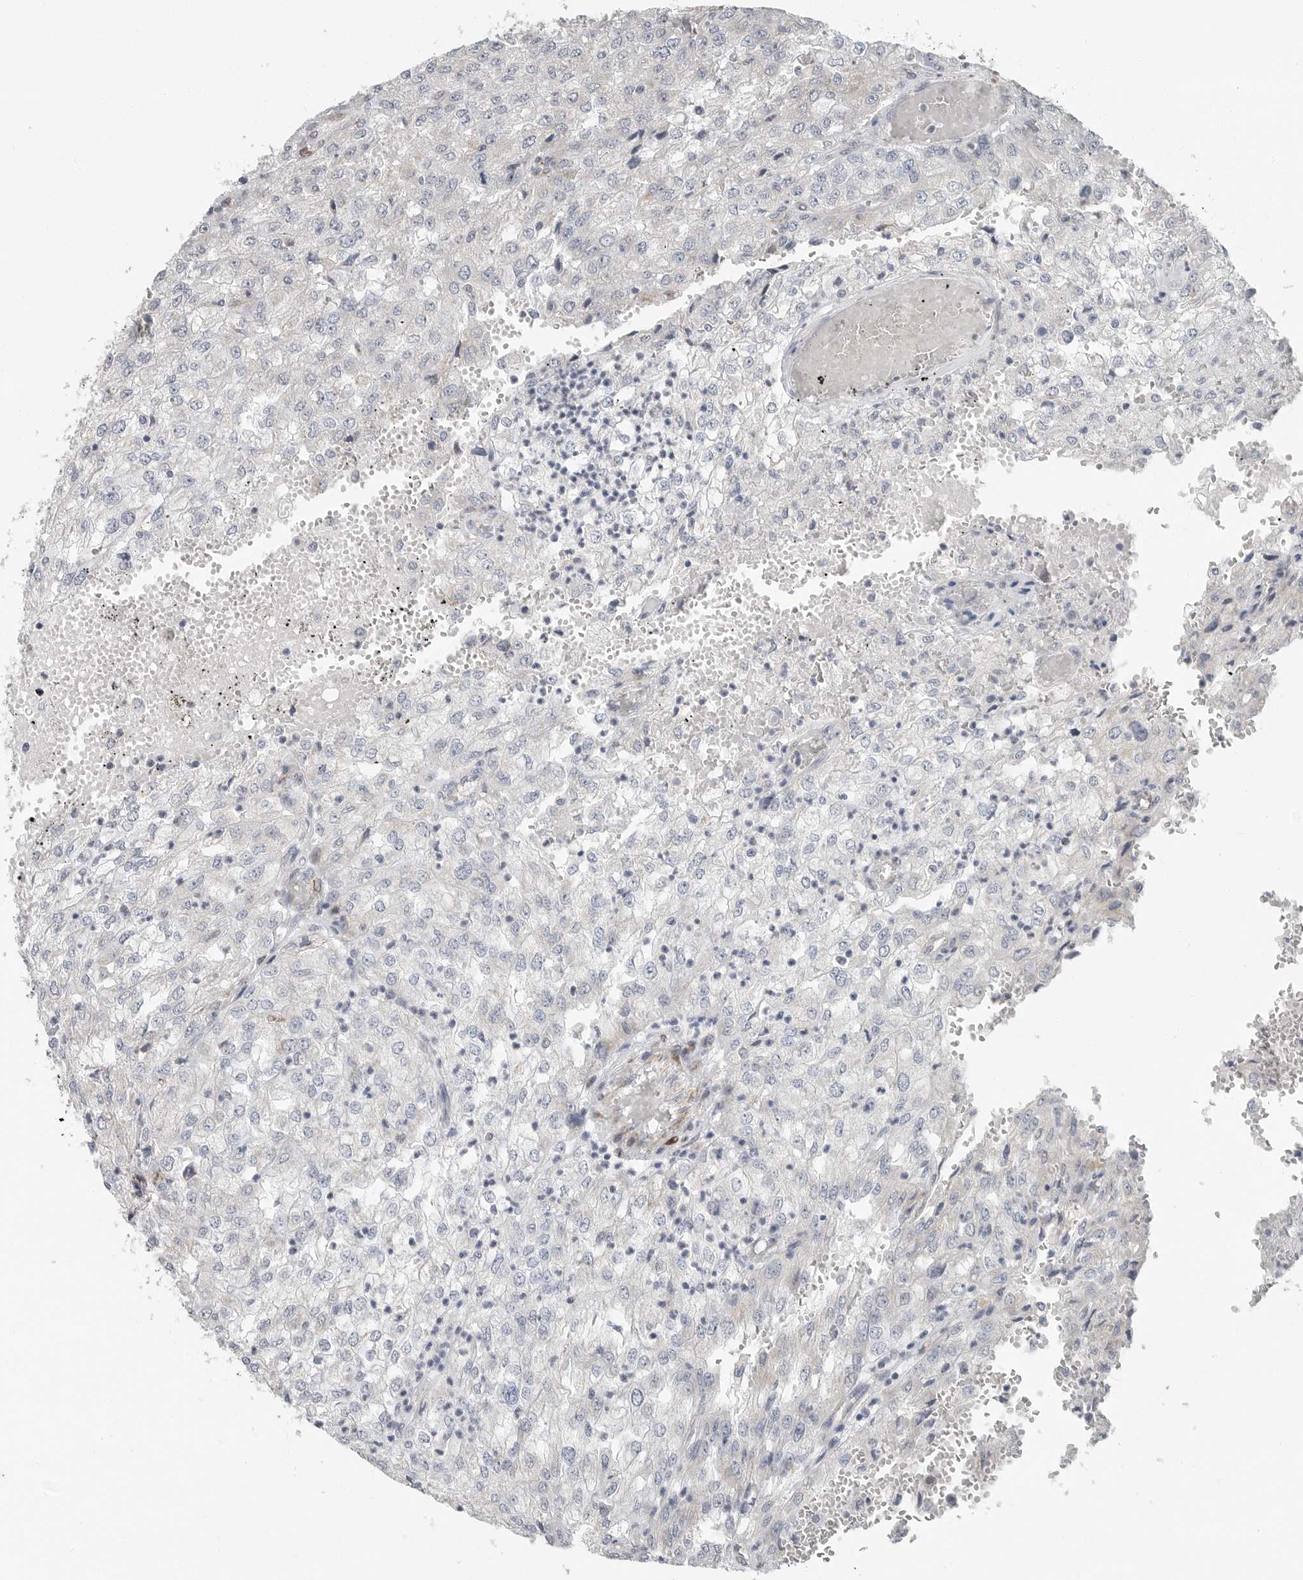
{"staining": {"intensity": "negative", "quantity": "none", "location": "none"}, "tissue": "renal cancer", "cell_type": "Tumor cells", "image_type": "cancer", "snomed": [{"axis": "morphology", "description": "Adenocarcinoma, NOS"}, {"axis": "topography", "description": "Kidney"}], "caption": "Adenocarcinoma (renal) was stained to show a protein in brown. There is no significant expression in tumor cells. (Brightfield microscopy of DAB immunohistochemistry (IHC) at high magnification).", "gene": "PLN", "patient": {"sex": "female", "age": 54}}